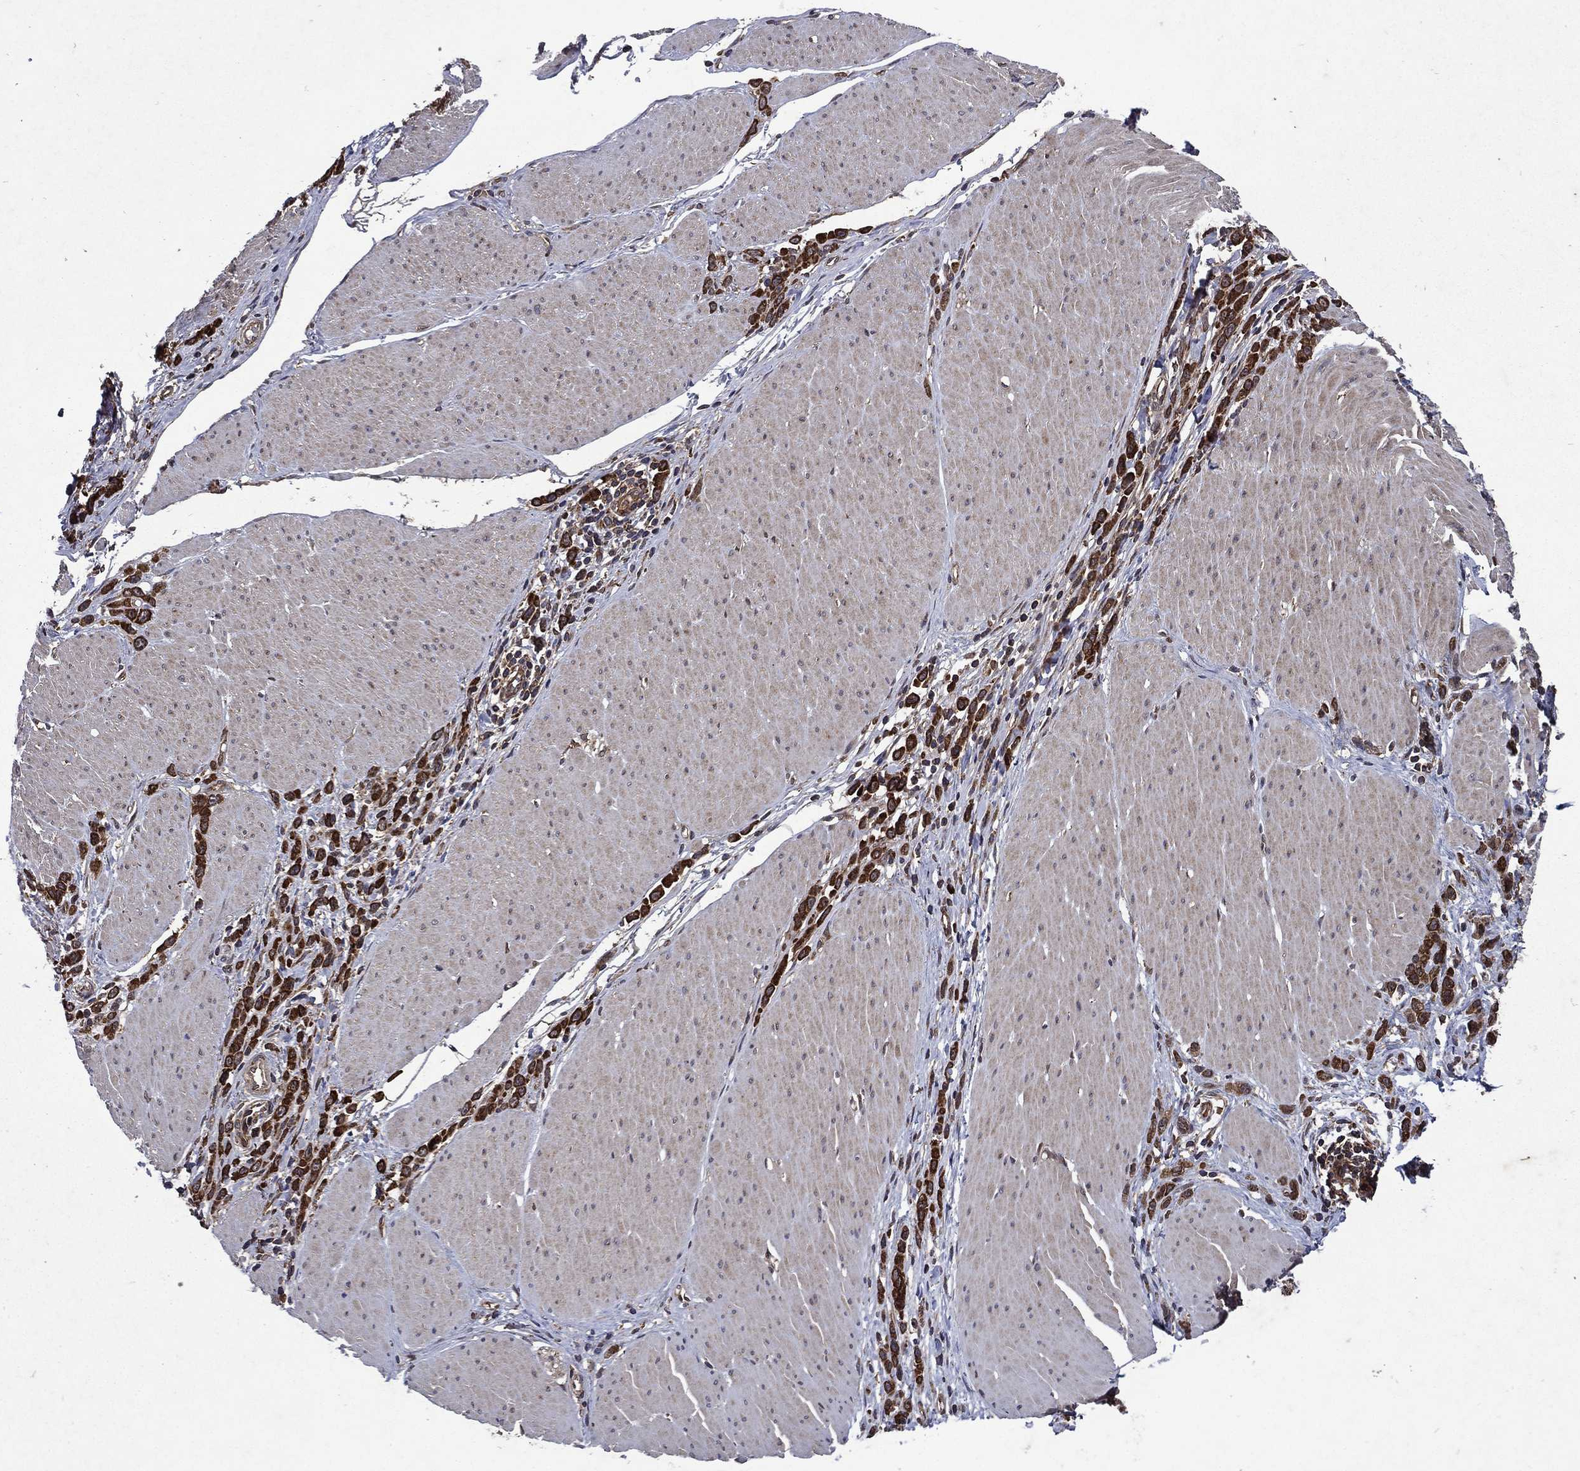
{"staining": {"intensity": "strong", "quantity": ">75%", "location": "cytoplasmic/membranous"}, "tissue": "stomach cancer", "cell_type": "Tumor cells", "image_type": "cancer", "snomed": [{"axis": "morphology", "description": "Adenocarcinoma, NOS"}, {"axis": "topography", "description": "Stomach"}], "caption": "An IHC image of tumor tissue is shown. Protein staining in brown labels strong cytoplasmic/membranous positivity in stomach adenocarcinoma within tumor cells.", "gene": "EIF2B4", "patient": {"sex": "male", "age": 47}}